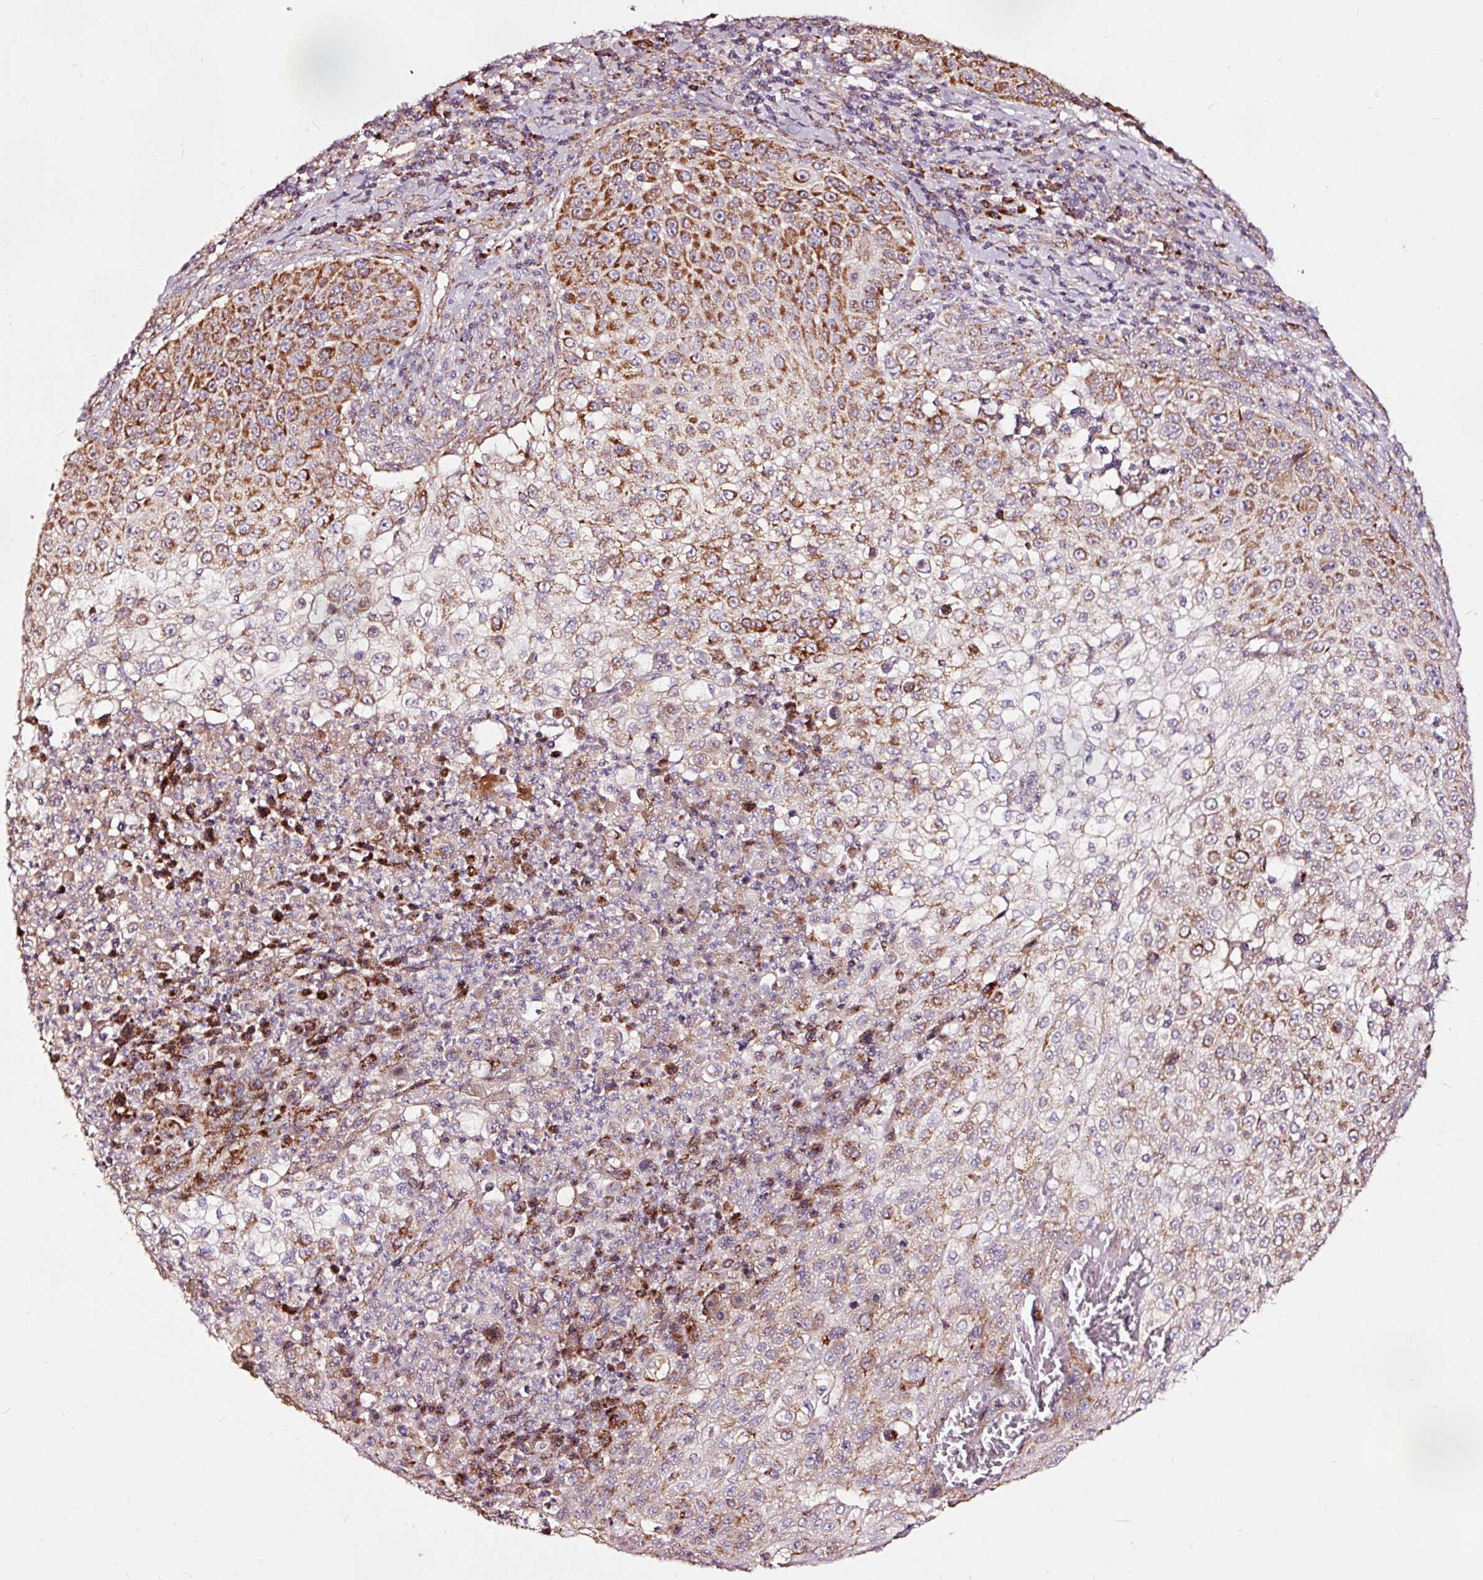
{"staining": {"intensity": "strong", "quantity": "25%-75%", "location": "cytoplasmic/membranous"}, "tissue": "skin cancer", "cell_type": "Tumor cells", "image_type": "cancer", "snomed": [{"axis": "morphology", "description": "Squamous cell carcinoma, NOS"}, {"axis": "topography", "description": "Skin"}], "caption": "The image exhibits staining of skin squamous cell carcinoma, revealing strong cytoplasmic/membranous protein staining (brown color) within tumor cells.", "gene": "TPM1", "patient": {"sex": "male", "age": 24}}